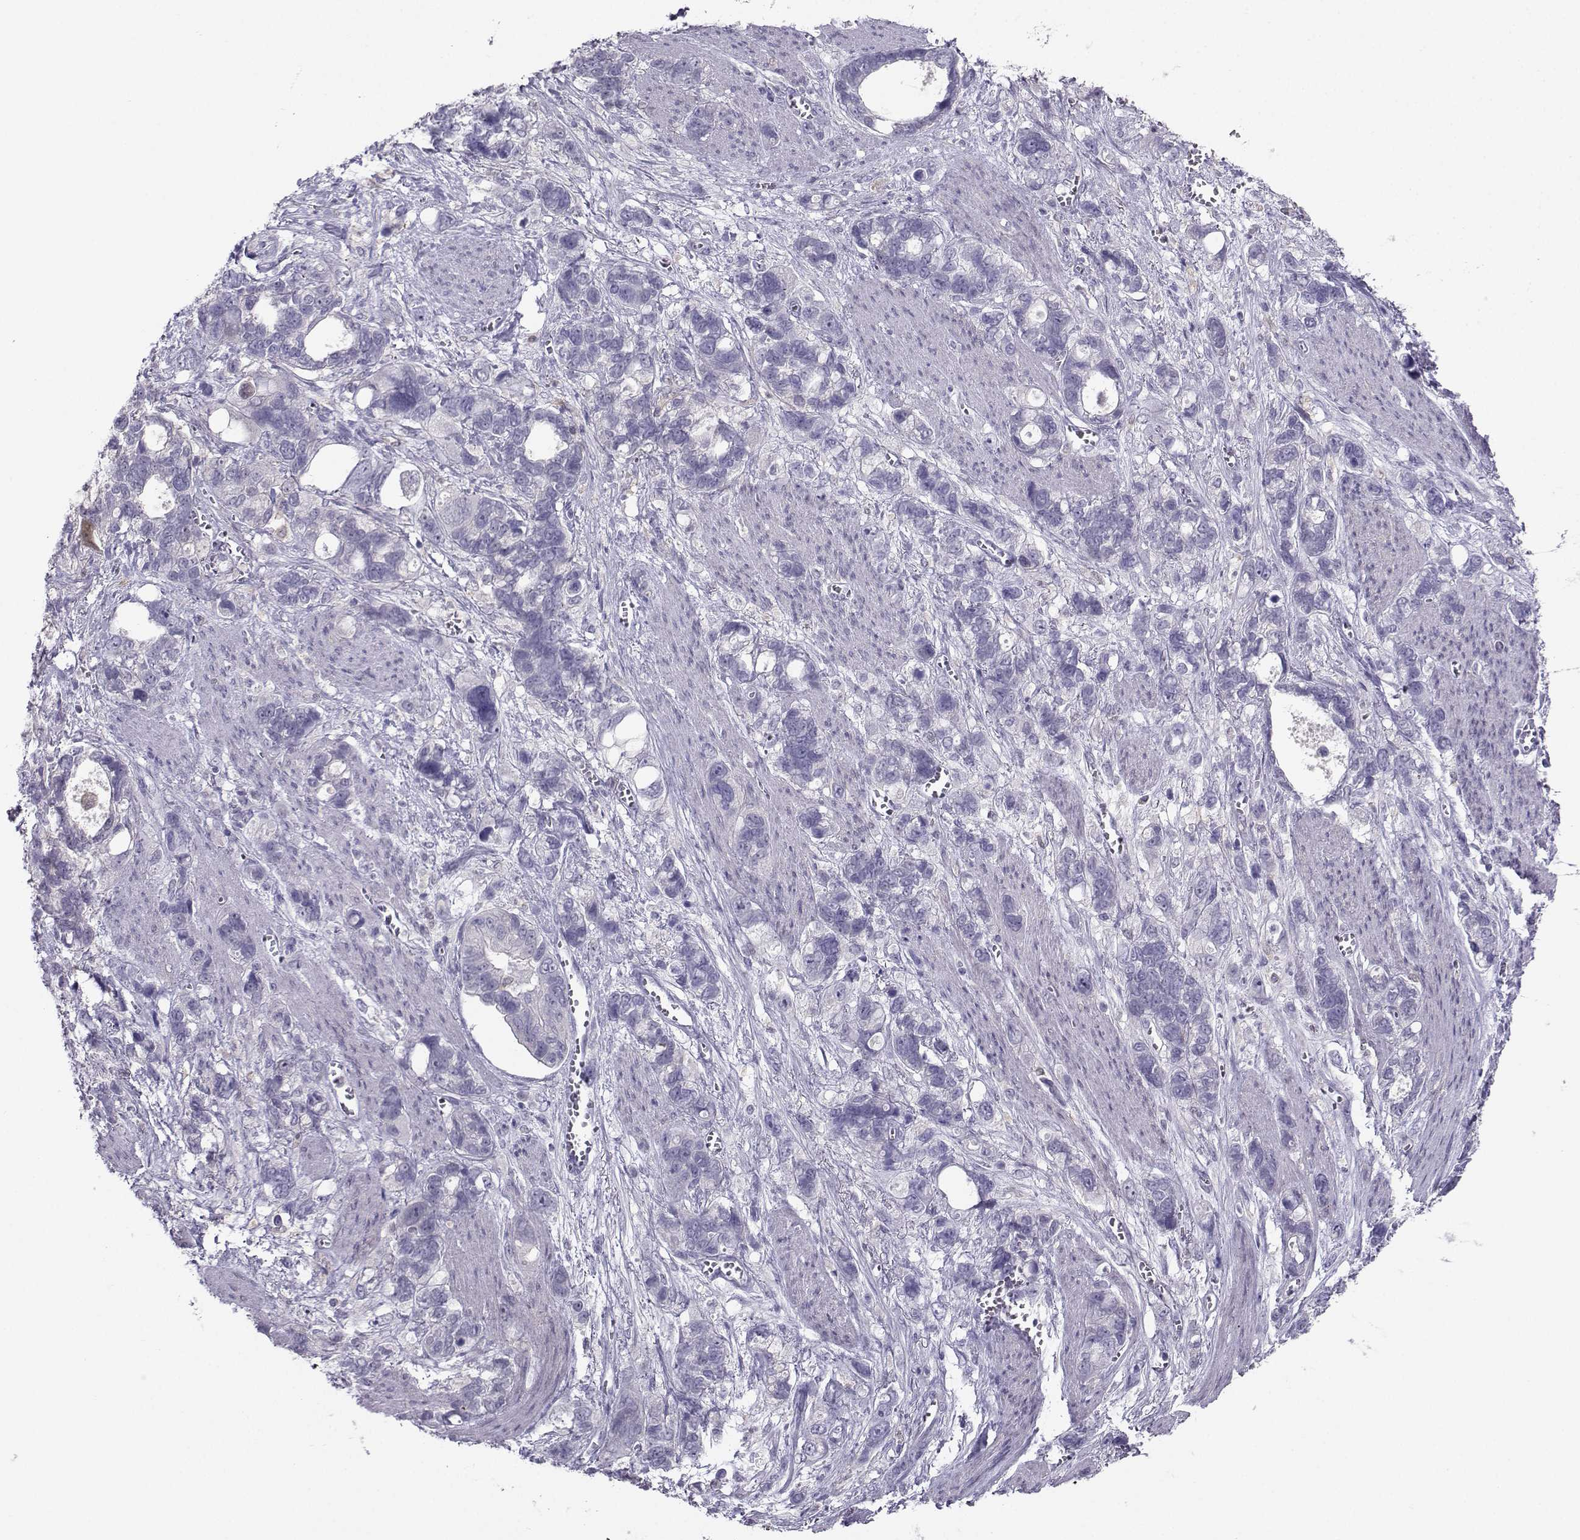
{"staining": {"intensity": "negative", "quantity": "none", "location": "none"}, "tissue": "stomach cancer", "cell_type": "Tumor cells", "image_type": "cancer", "snomed": [{"axis": "morphology", "description": "Adenocarcinoma, NOS"}, {"axis": "topography", "description": "Stomach, upper"}], "caption": "Immunohistochemical staining of stomach cancer reveals no significant expression in tumor cells. (Brightfield microscopy of DAB (3,3'-diaminobenzidine) IHC at high magnification).", "gene": "PGK1", "patient": {"sex": "female", "age": 81}}